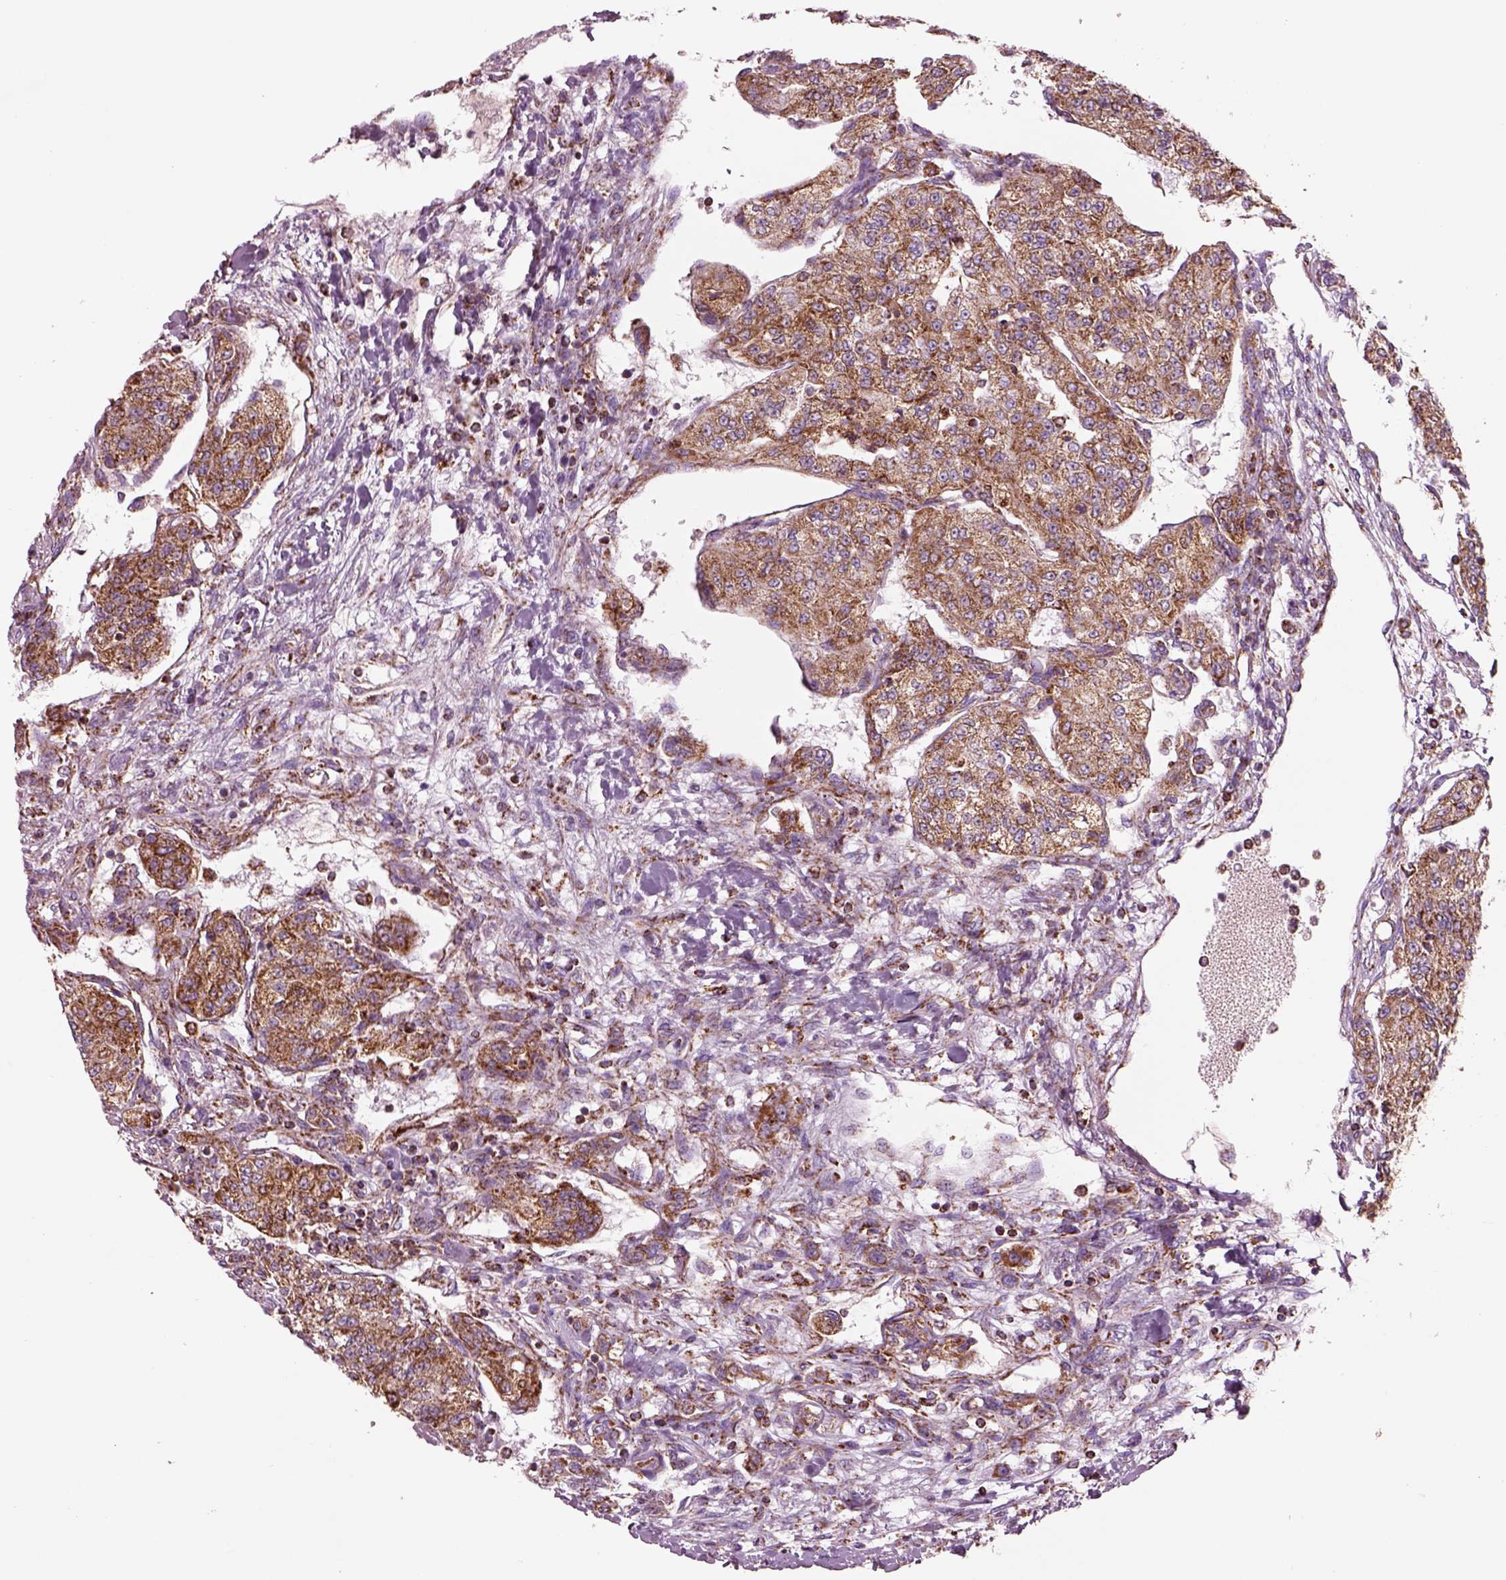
{"staining": {"intensity": "strong", "quantity": ">75%", "location": "cytoplasmic/membranous"}, "tissue": "renal cancer", "cell_type": "Tumor cells", "image_type": "cancer", "snomed": [{"axis": "morphology", "description": "Adenocarcinoma, NOS"}, {"axis": "topography", "description": "Kidney"}], "caption": "A histopathology image of renal adenocarcinoma stained for a protein demonstrates strong cytoplasmic/membranous brown staining in tumor cells.", "gene": "SLC25A24", "patient": {"sex": "female", "age": 63}}